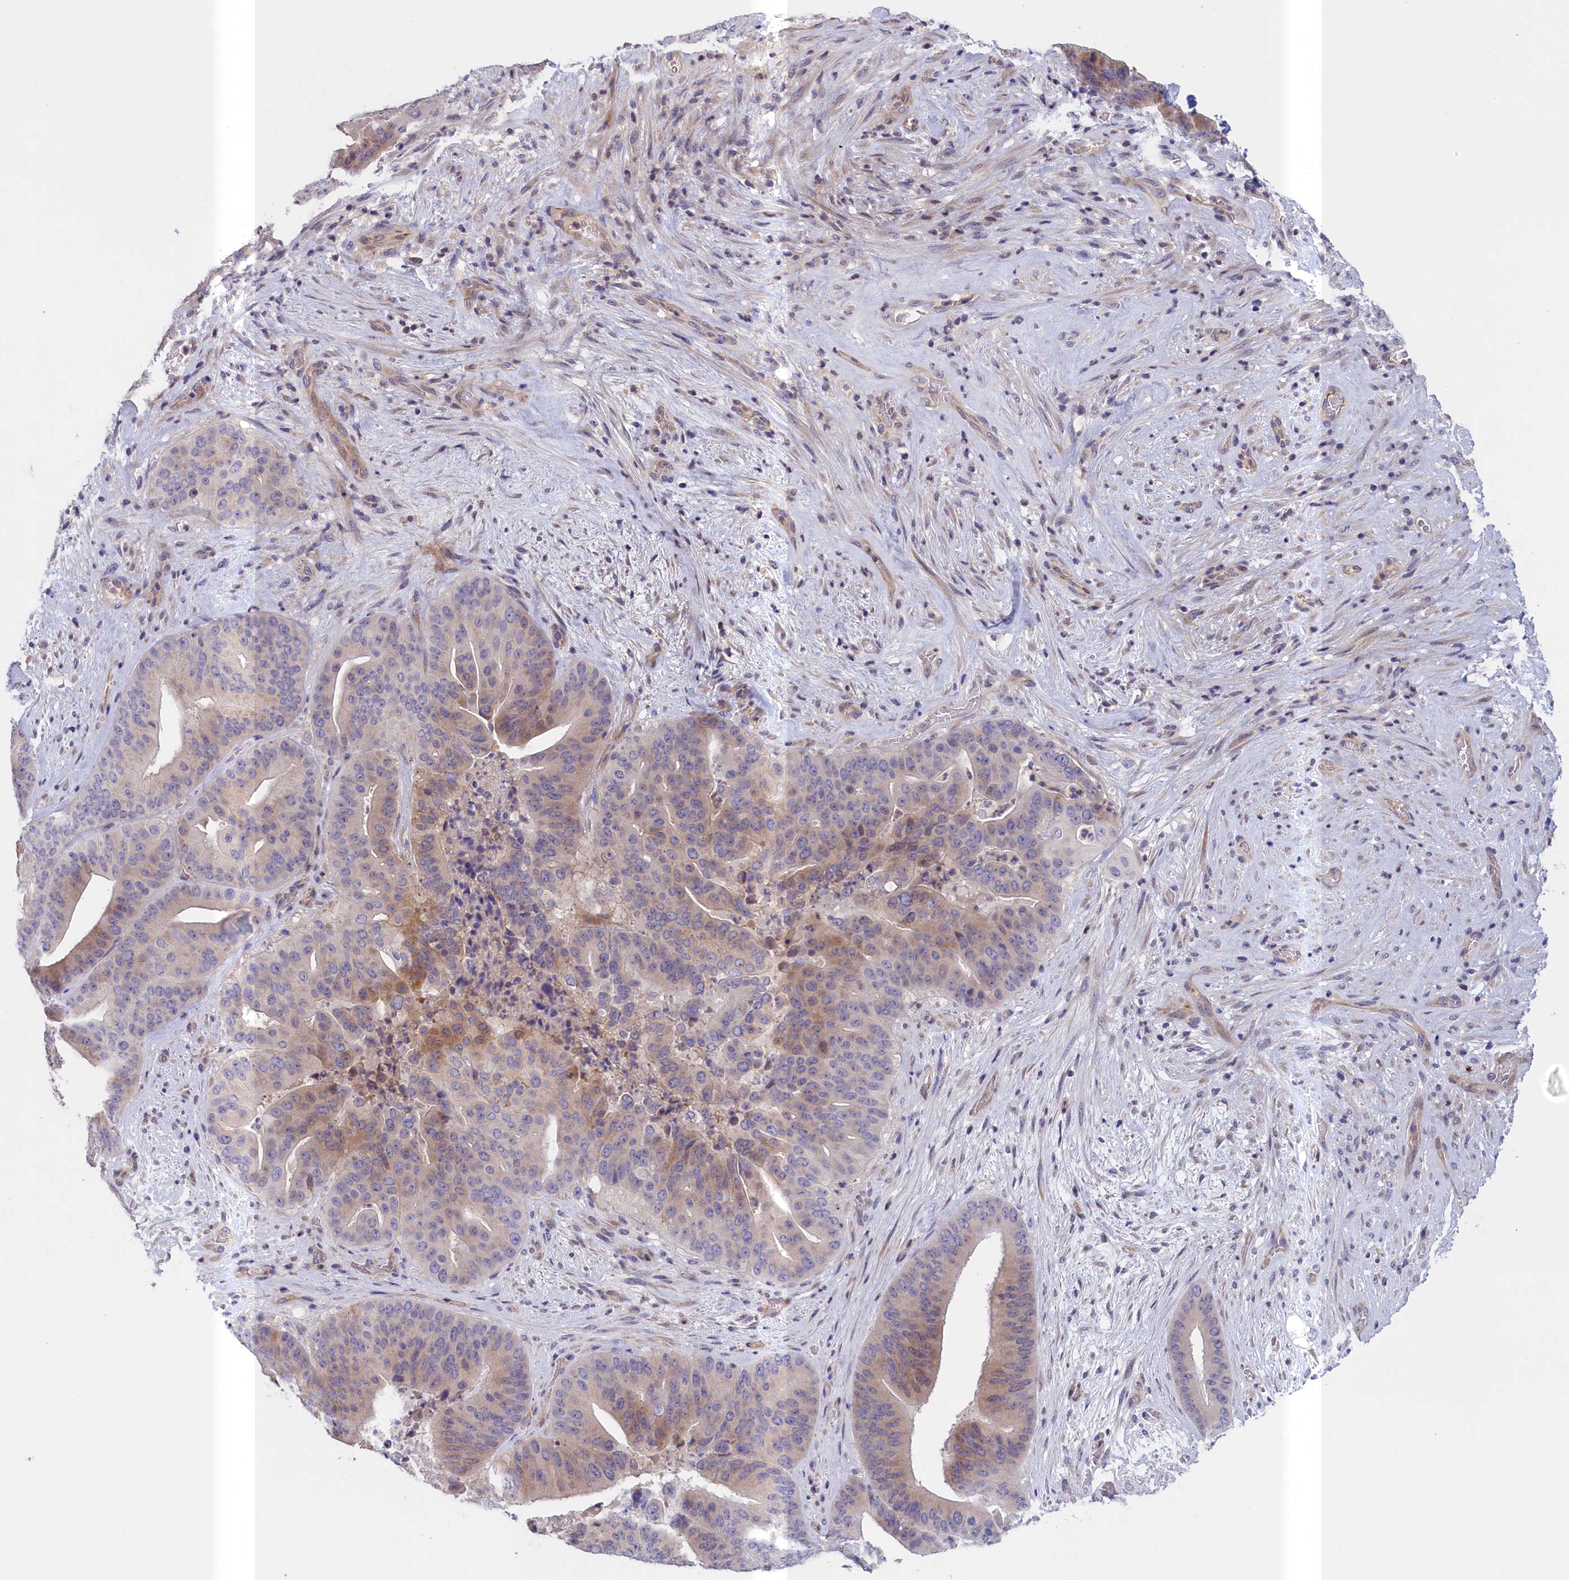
{"staining": {"intensity": "moderate", "quantity": "<25%", "location": "cytoplasmic/membranous"}, "tissue": "pancreatic cancer", "cell_type": "Tumor cells", "image_type": "cancer", "snomed": [{"axis": "morphology", "description": "Adenocarcinoma, NOS"}, {"axis": "topography", "description": "Pancreas"}], "caption": "This micrograph shows pancreatic adenocarcinoma stained with immunohistochemistry to label a protein in brown. The cytoplasmic/membranous of tumor cells show moderate positivity for the protein. Nuclei are counter-stained blue.", "gene": "IGFALS", "patient": {"sex": "female", "age": 77}}